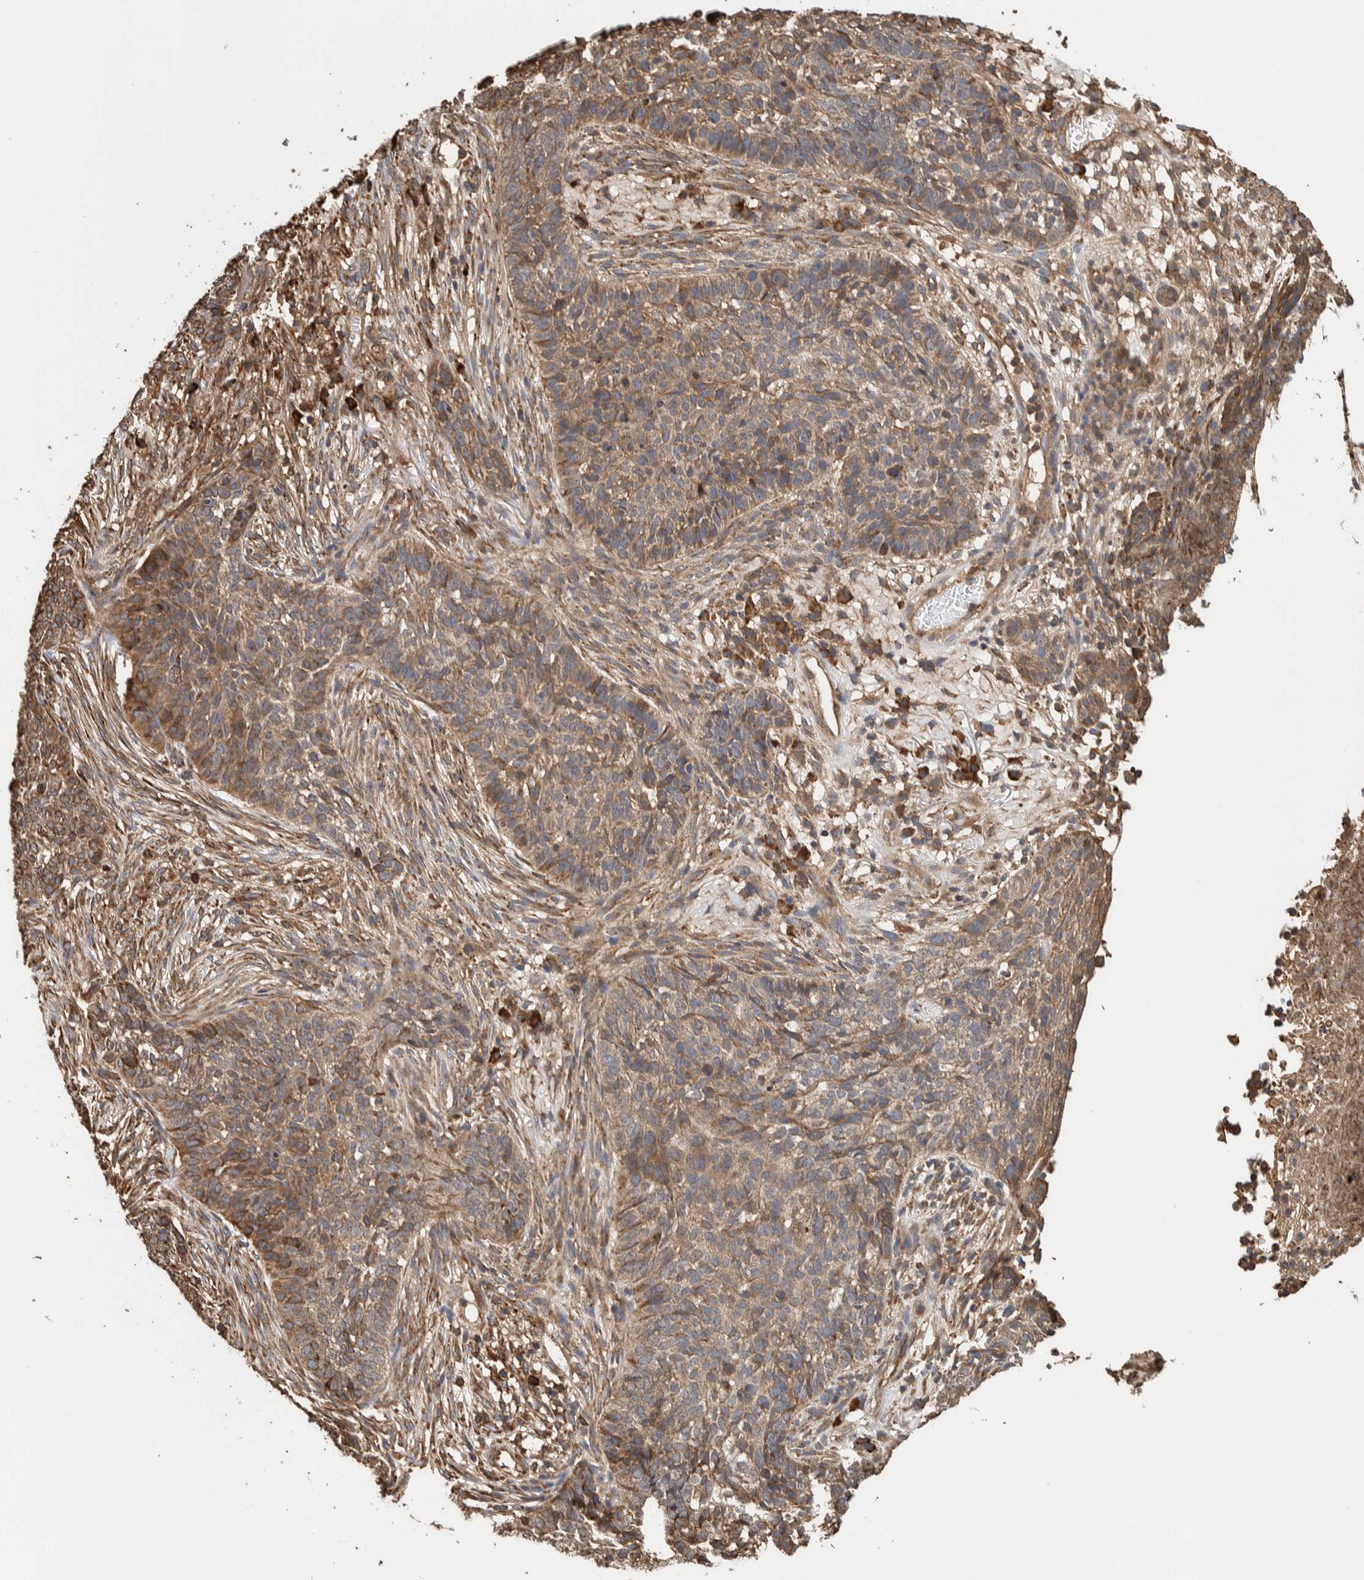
{"staining": {"intensity": "moderate", "quantity": "25%-75%", "location": "cytoplasmic/membranous"}, "tissue": "skin cancer", "cell_type": "Tumor cells", "image_type": "cancer", "snomed": [{"axis": "morphology", "description": "Basal cell carcinoma"}, {"axis": "topography", "description": "Skin"}], "caption": "A brown stain shows moderate cytoplasmic/membranous staining of a protein in human basal cell carcinoma (skin) tumor cells.", "gene": "PLA2G3", "patient": {"sex": "male", "age": 85}}